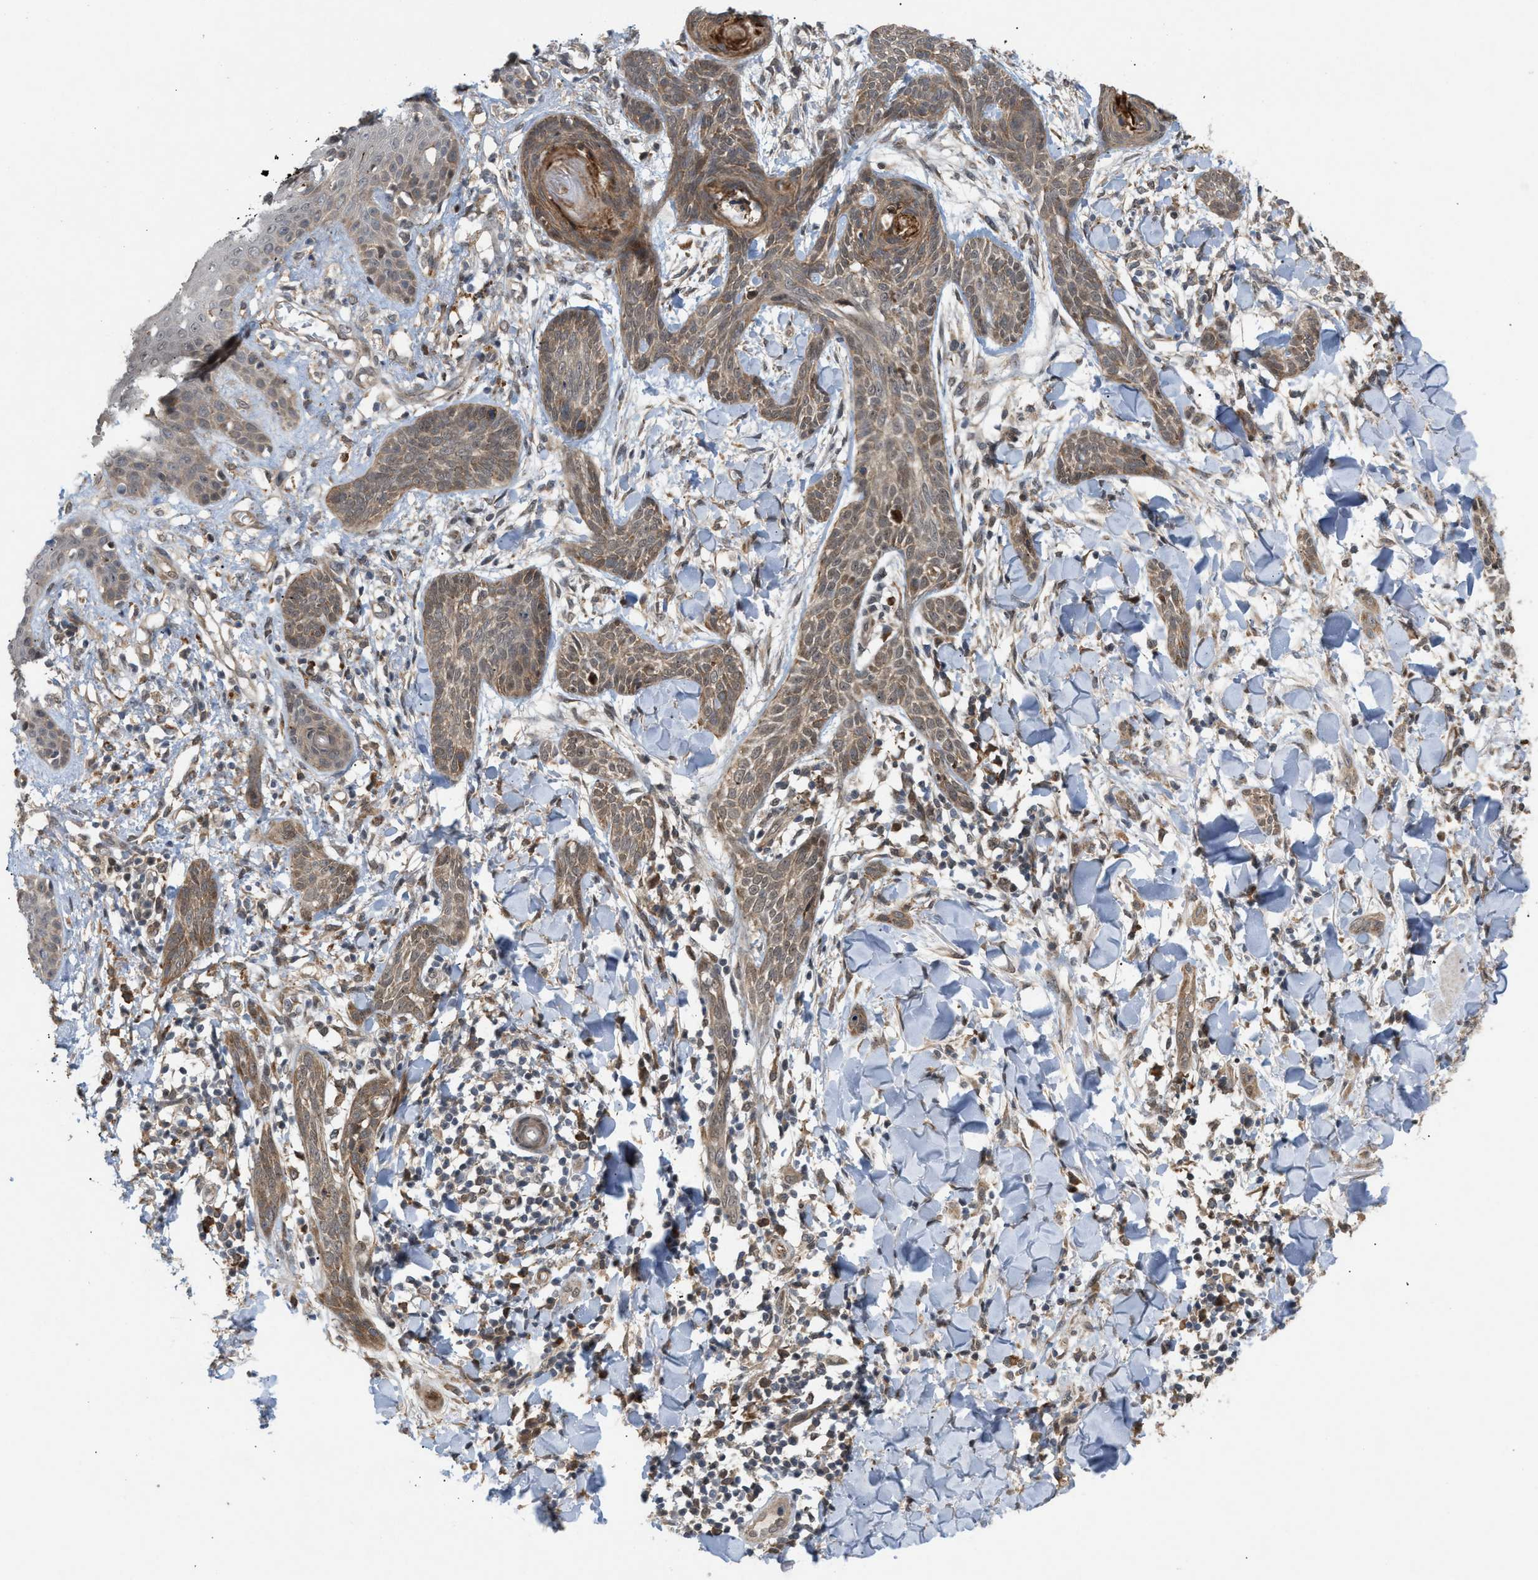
{"staining": {"intensity": "moderate", "quantity": ">75%", "location": "cytoplasmic/membranous,nuclear"}, "tissue": "skin cancer", "cell_type": "Tumor cells", "image_type": "cancer", "snomed": [{"axis": "morphology", "description": "Basal cell carcinoma"}, {"axis": "topography", "description": "Skin"}], "caption": "A brown stain labels moderate cytoplasmic/membranous and nuclear staining of a protein in basal cell carcinoma (skin) tumor cells. The staining was performed using DAB to visualize the protein expression in brown, while the nuclei were stained in blue with hematoxylin (Magnification: 20x).", "gene": "MFSD6", "patient": {"sex": "female", "age": 59}}